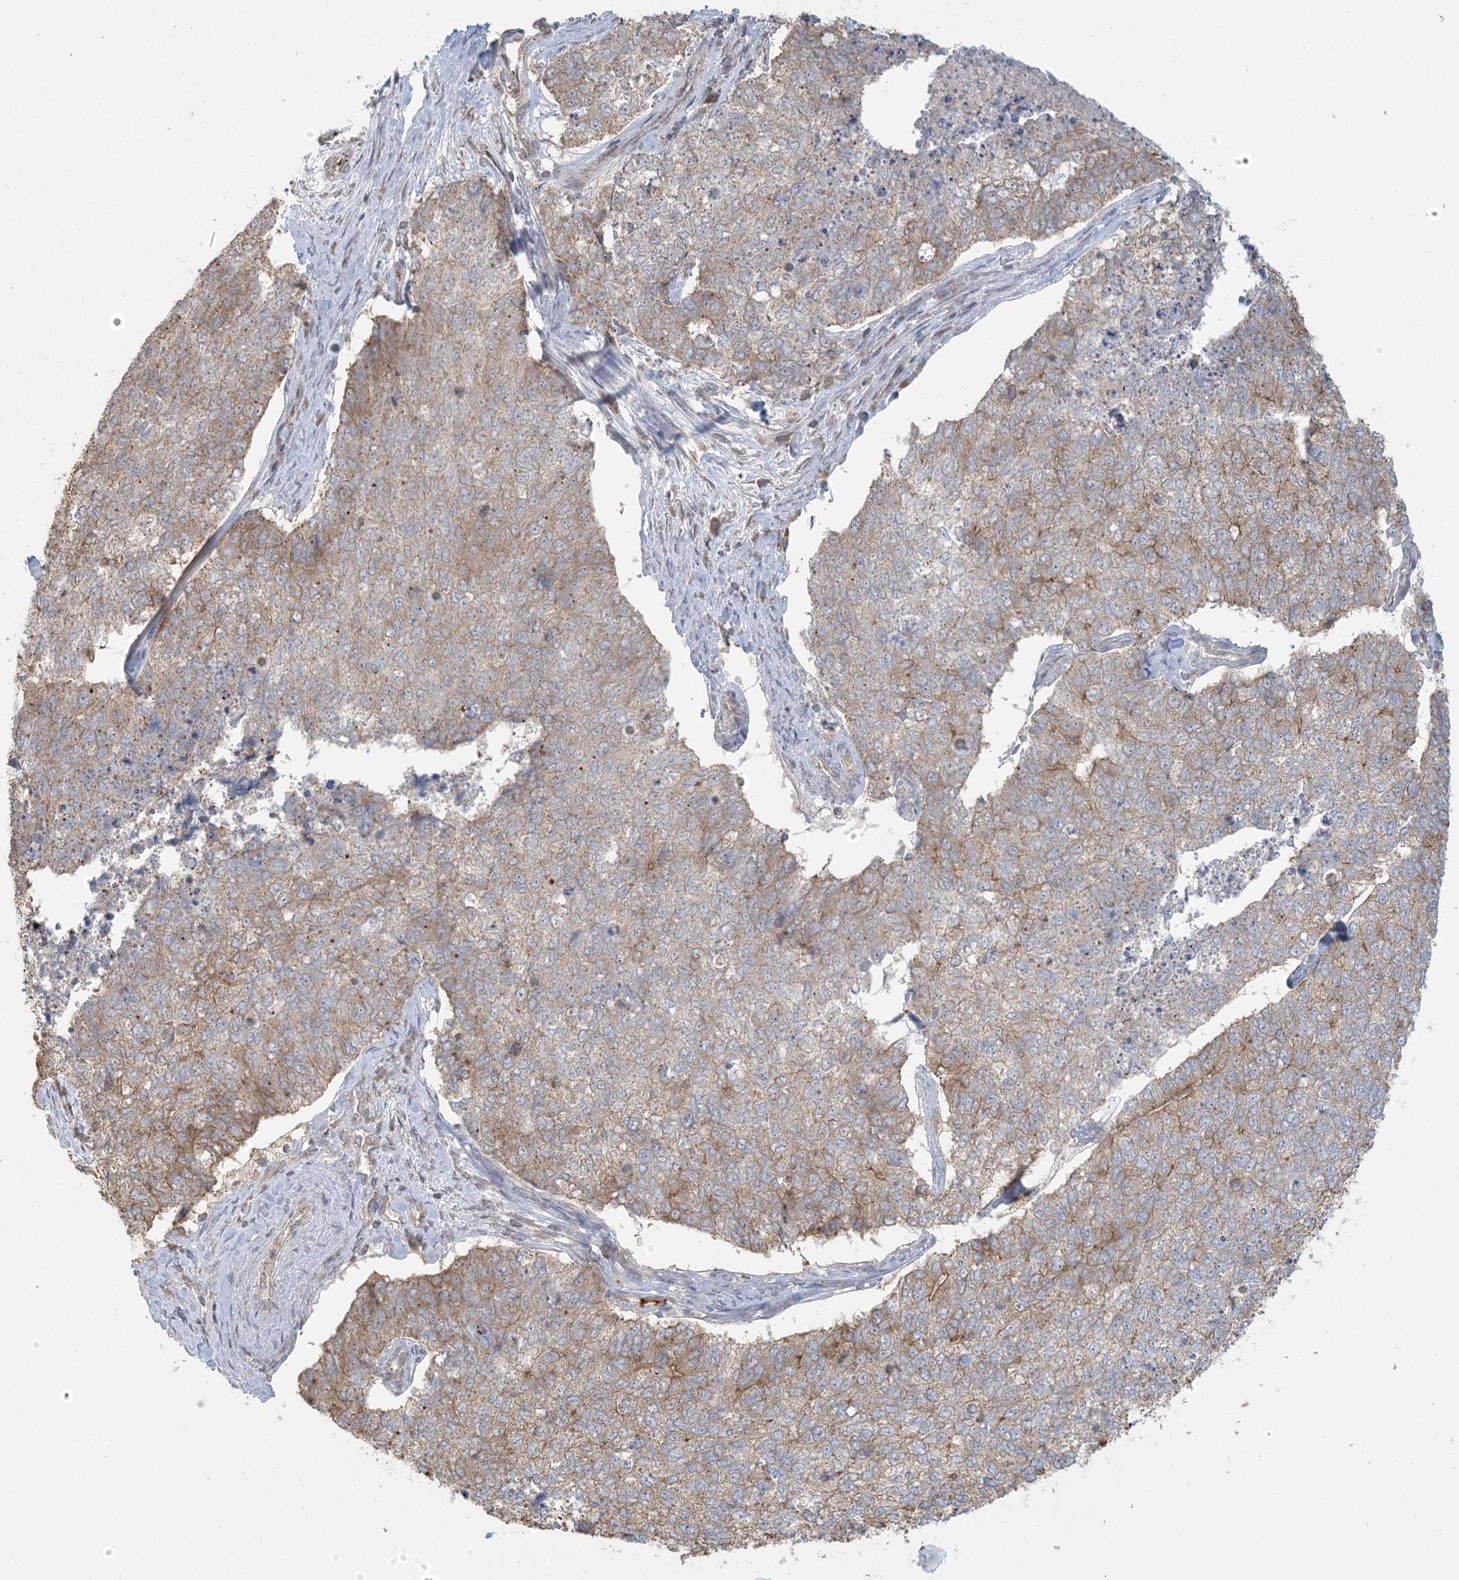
{"staining": {"intensity": "weak", "quantity": "25%-75%", "location": "cytoplasmic/membranous"}, "tissue": "cervical cancer", "cell_type": "Tumor cells", "image_type": "cancer", "snomed": [{"axis": "morphology", "description": "Squamous cell carcinoma, NOS"}, {"axis": "topography", "description": "Cervix"}], "caption": "Tumor cells show low levels of weak cytoplasmic/membranous positivity in approximately 25%-75% of cells in cervical cancer.", "gene": "ABCF3", "patient": {"sex": "female", "age": 63}}